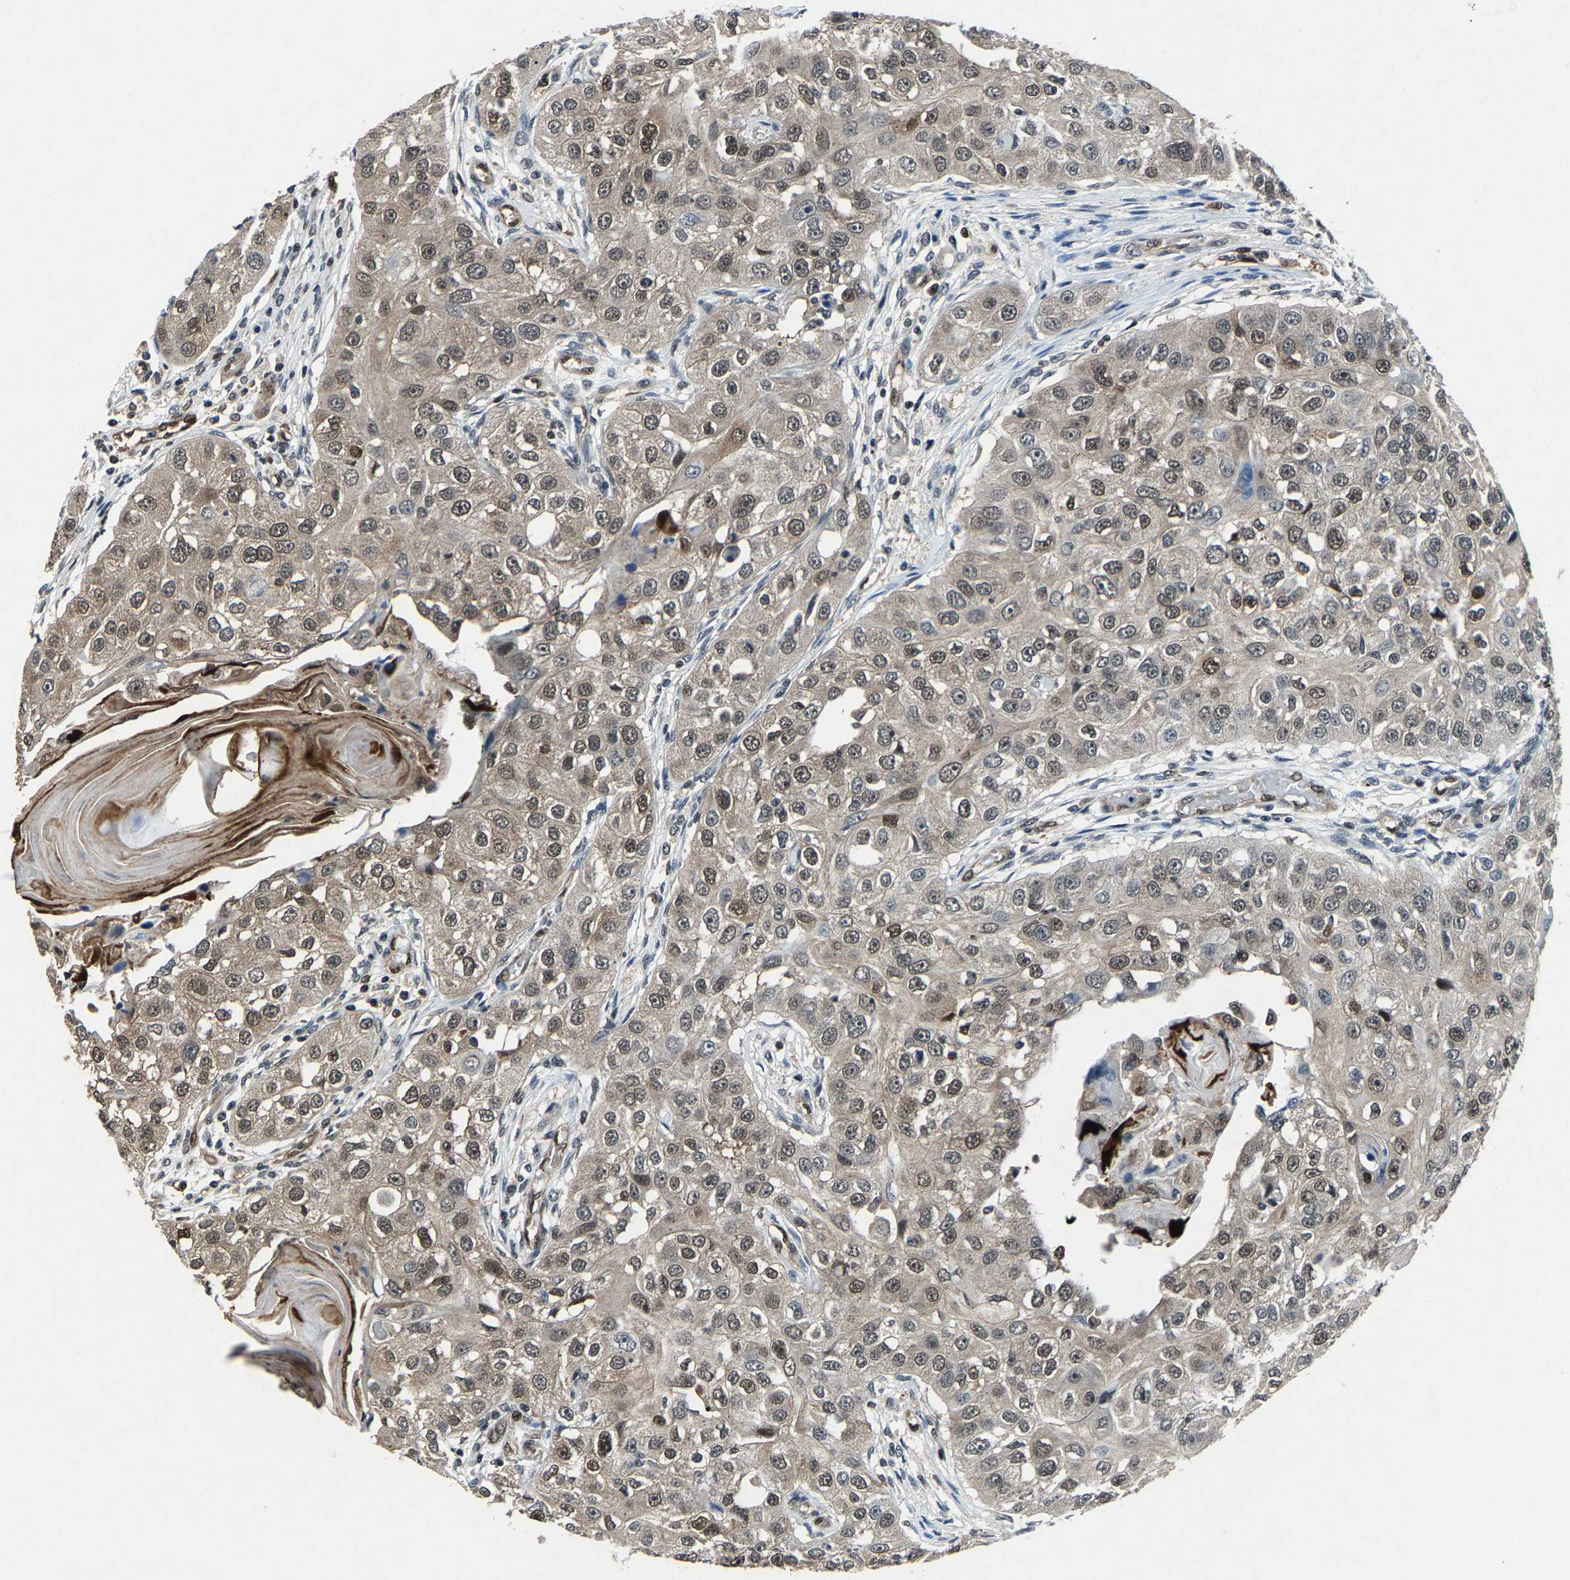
{"staining": {"intensity": "moderate", "quantity": "25%-75%", "location": "cytoplasmic/membranous,nuclear"}, "tissue": "head and neck cancer", "cell_type": "Tumor cells", "image_type": "cancer", "snomed": [{"axis": "morphology", "description": "Normal tissue, NOS"}, {"axis": "morphology", "description": "Squamous cell carcinoma, NOS"}, {"axis": "topography", "description": "Skeletal muscle"}, {"axis": "topography", "description": "Head-Neck"}], "caption": "The histopathology image exhibits staining of head and neck squamous cell carcinoma, revealing moderate cytoplasmic/membranous and nuclear protein staining (brown color) within tumor cells.", "gene": "ATXN3", "patient": {"sex": "male", "age": 51}}